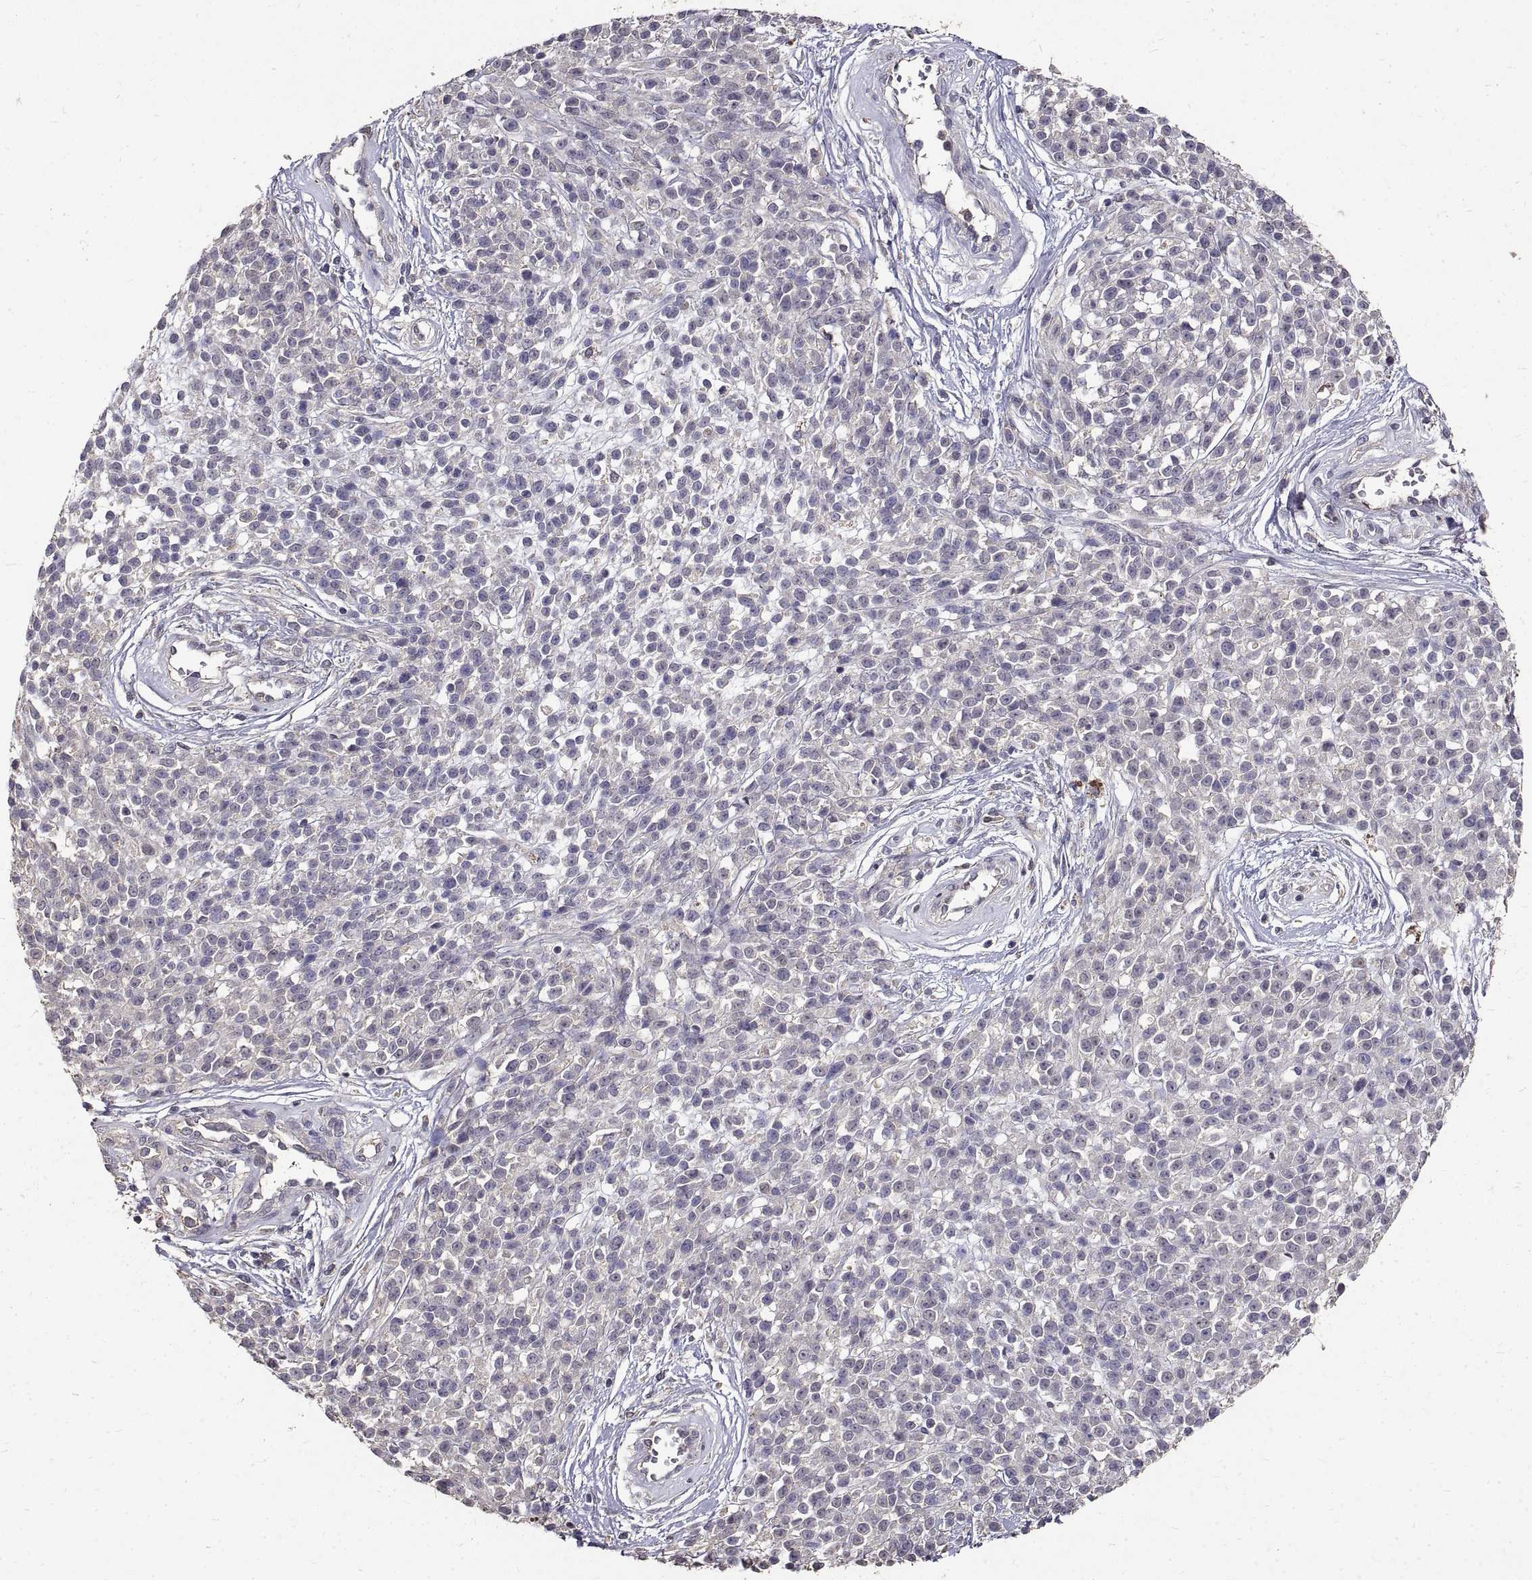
{"staining": {"intensity": "negative", "quantity": "none", "location": "none"}, "tissue": "melanoma", "cell_type": "Tumor cells", "image_type": "cancer", "snomed": [{"axis": "morphology", "description": "Malignant melanoma, NOS"}, {"axis": "topography", "description": "Skin"}, {"axis": "topography", "description": "Skin of trunk"}], "caption": "Immunohistochemistry (IHC) histopathology image of human malignant melanoma stained for a protein (brown), which demonstrates no positivity in tumor cells.", "gene": "PEA15", "patient": {"sex": "male", "age": 74}}